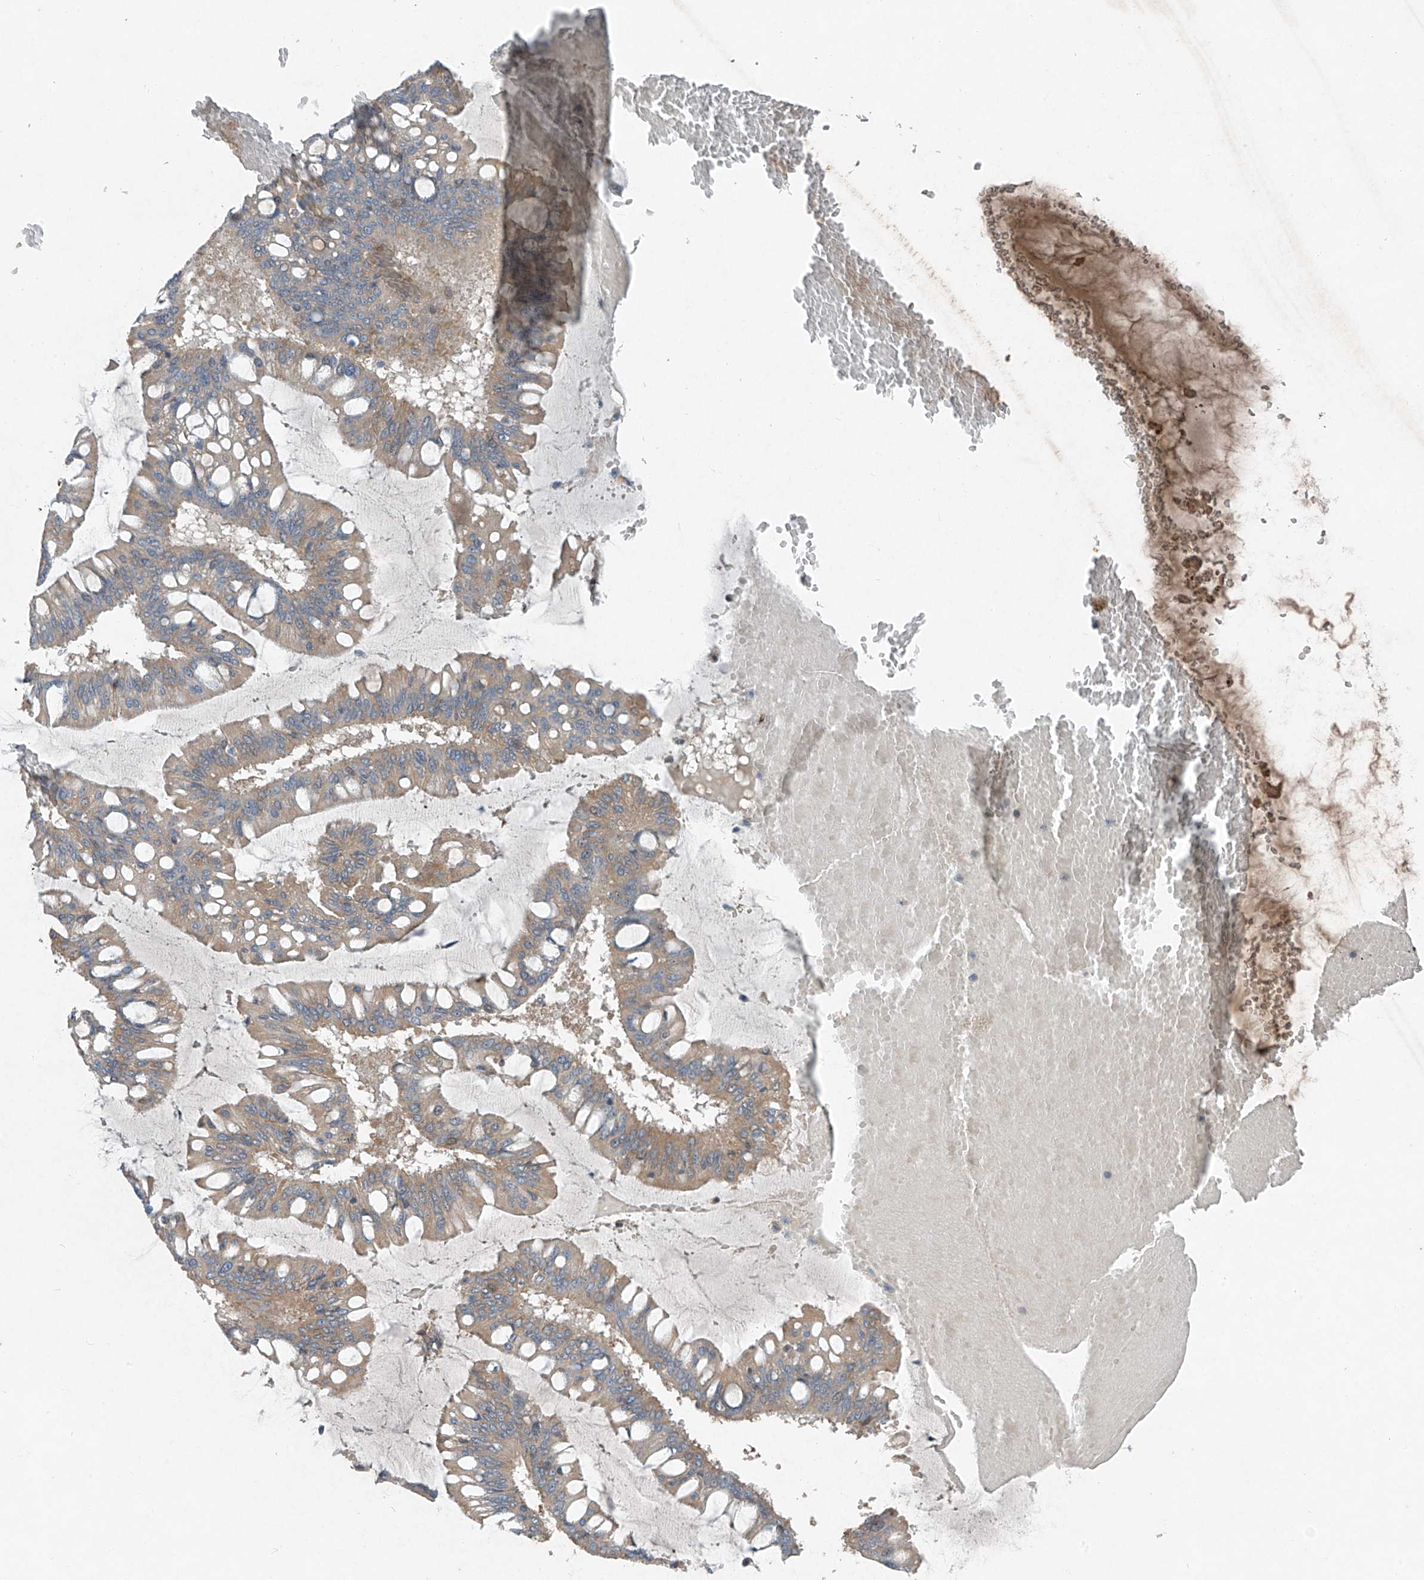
{"staining": {"intensity": "weak", "quantity": ">75%", "location": "cytoplasmic/membranous"}, "tissue": "ovarian cancer", "cell_type": "Tumor cells", "image_type": "cancer", "snomed": [{"axis": "morphology", "description": "Cystadenocarcinoma, mucinous, NOS"}, {"axis": "topography", "description": "Ovary"}], "caption": "Mucinous cystadenocarcinoma (ovarian) tissue shows weak cytoplasmic/membranous staining in about >75% of tumor cells, visualized by immunohistochemistry. (IHC, brightfield microscopy, high magnification).", "gene": "FOXRED2", "patient": {"sex": "female", "age": 73}}